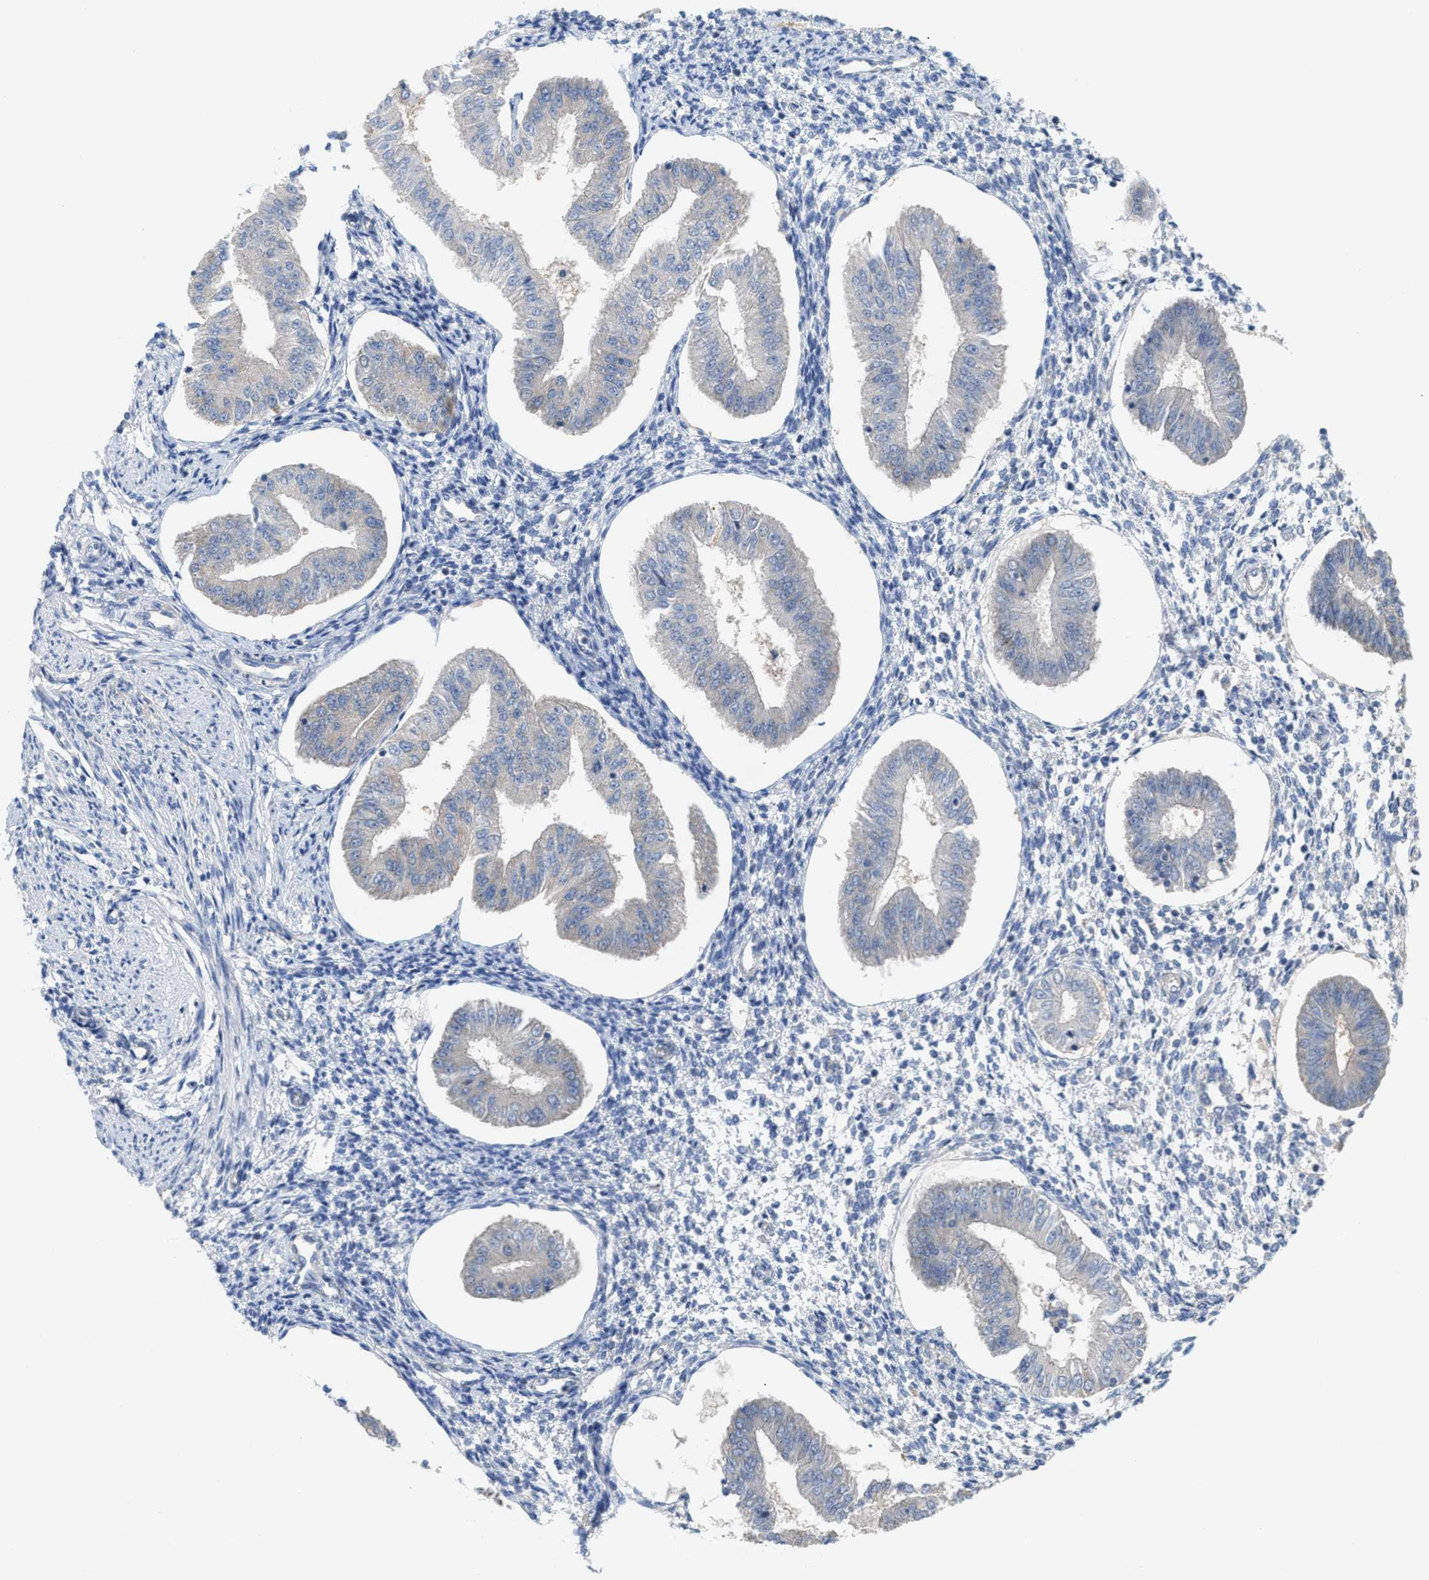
{"staining": {"intensity": "negative", "quantity": "none", "location": "none"}, "tissue": "endometrium", "cell_type": "Cells in endometrial stroma", "image_type": "normal", "snomed": [{"axis": "morphology", "description": "Normal tissue, NOS"}, {"axis": "topography", "description": "Endometrium"}], "caption": "This is an immunohistochemistry (IHC) photomicrograph of benign endometrium. There is no expression in cells in endometrial stroma.", "gene": "UBAP2", "patient": {"sex": "female", "age": 50}}